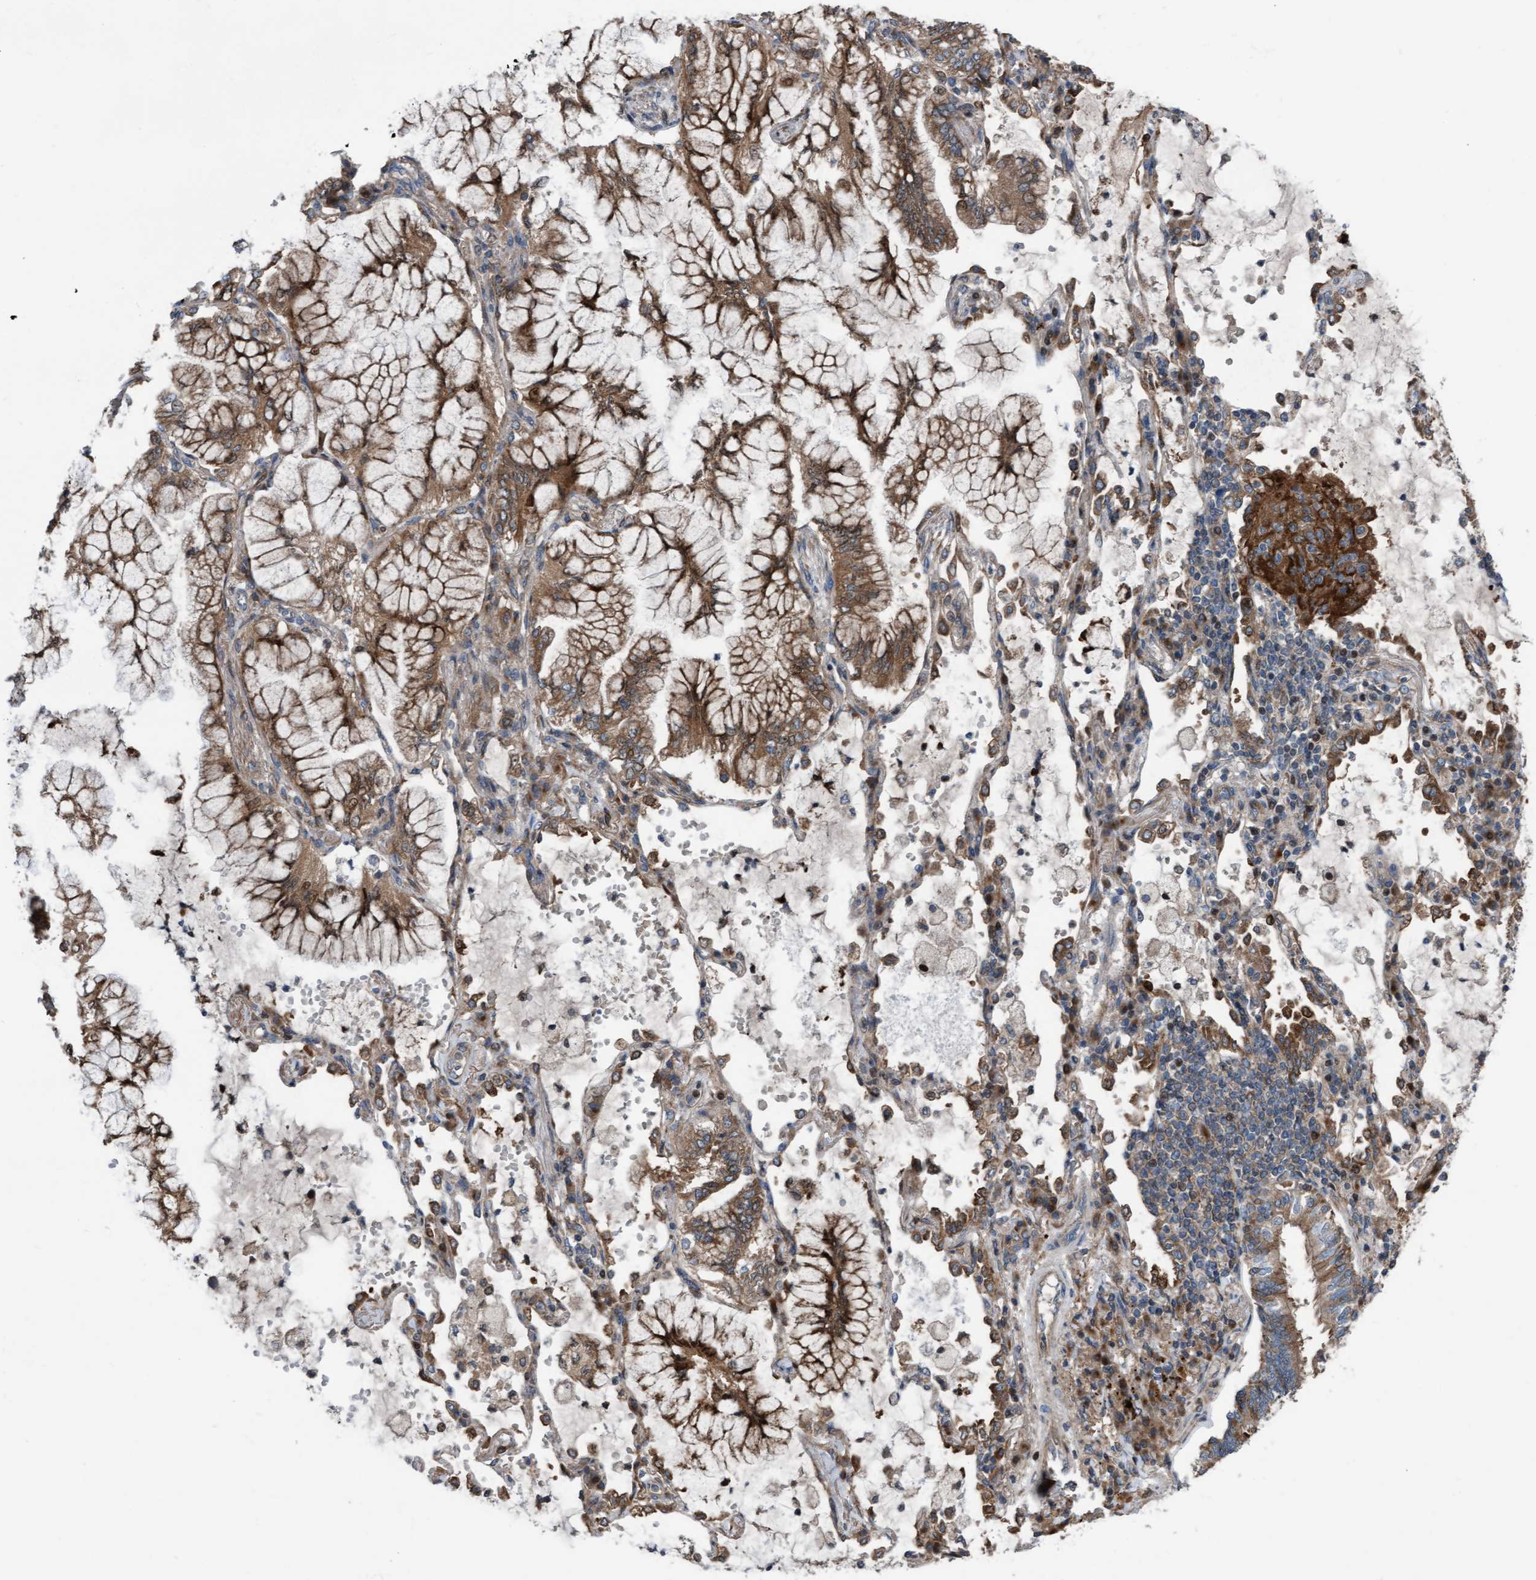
{"staining": {"intensity": "moderate", "quantity": ">75%", "location": "cytoplasmic/membranous"}, "tissue": "lung cancer", "cell_type": "Tumor cells", "image_type": "cancer", "snomed": [{"axis": "morphology", "description": "Adenocarcinoma, NOS"}, {"axis": "topography", "description": "Lung"}], "caption": "The photomicrograph shows staining of adenocarcinoma (lung), revealing moderate cytoplasmic/membranous protein positivity (brown color) within tumor cells. (brown staining indicates protein expression, while blue staining denotes nuclei).", "gene": "KLHL26", "patient": {"sex": "female", "age": 70}}